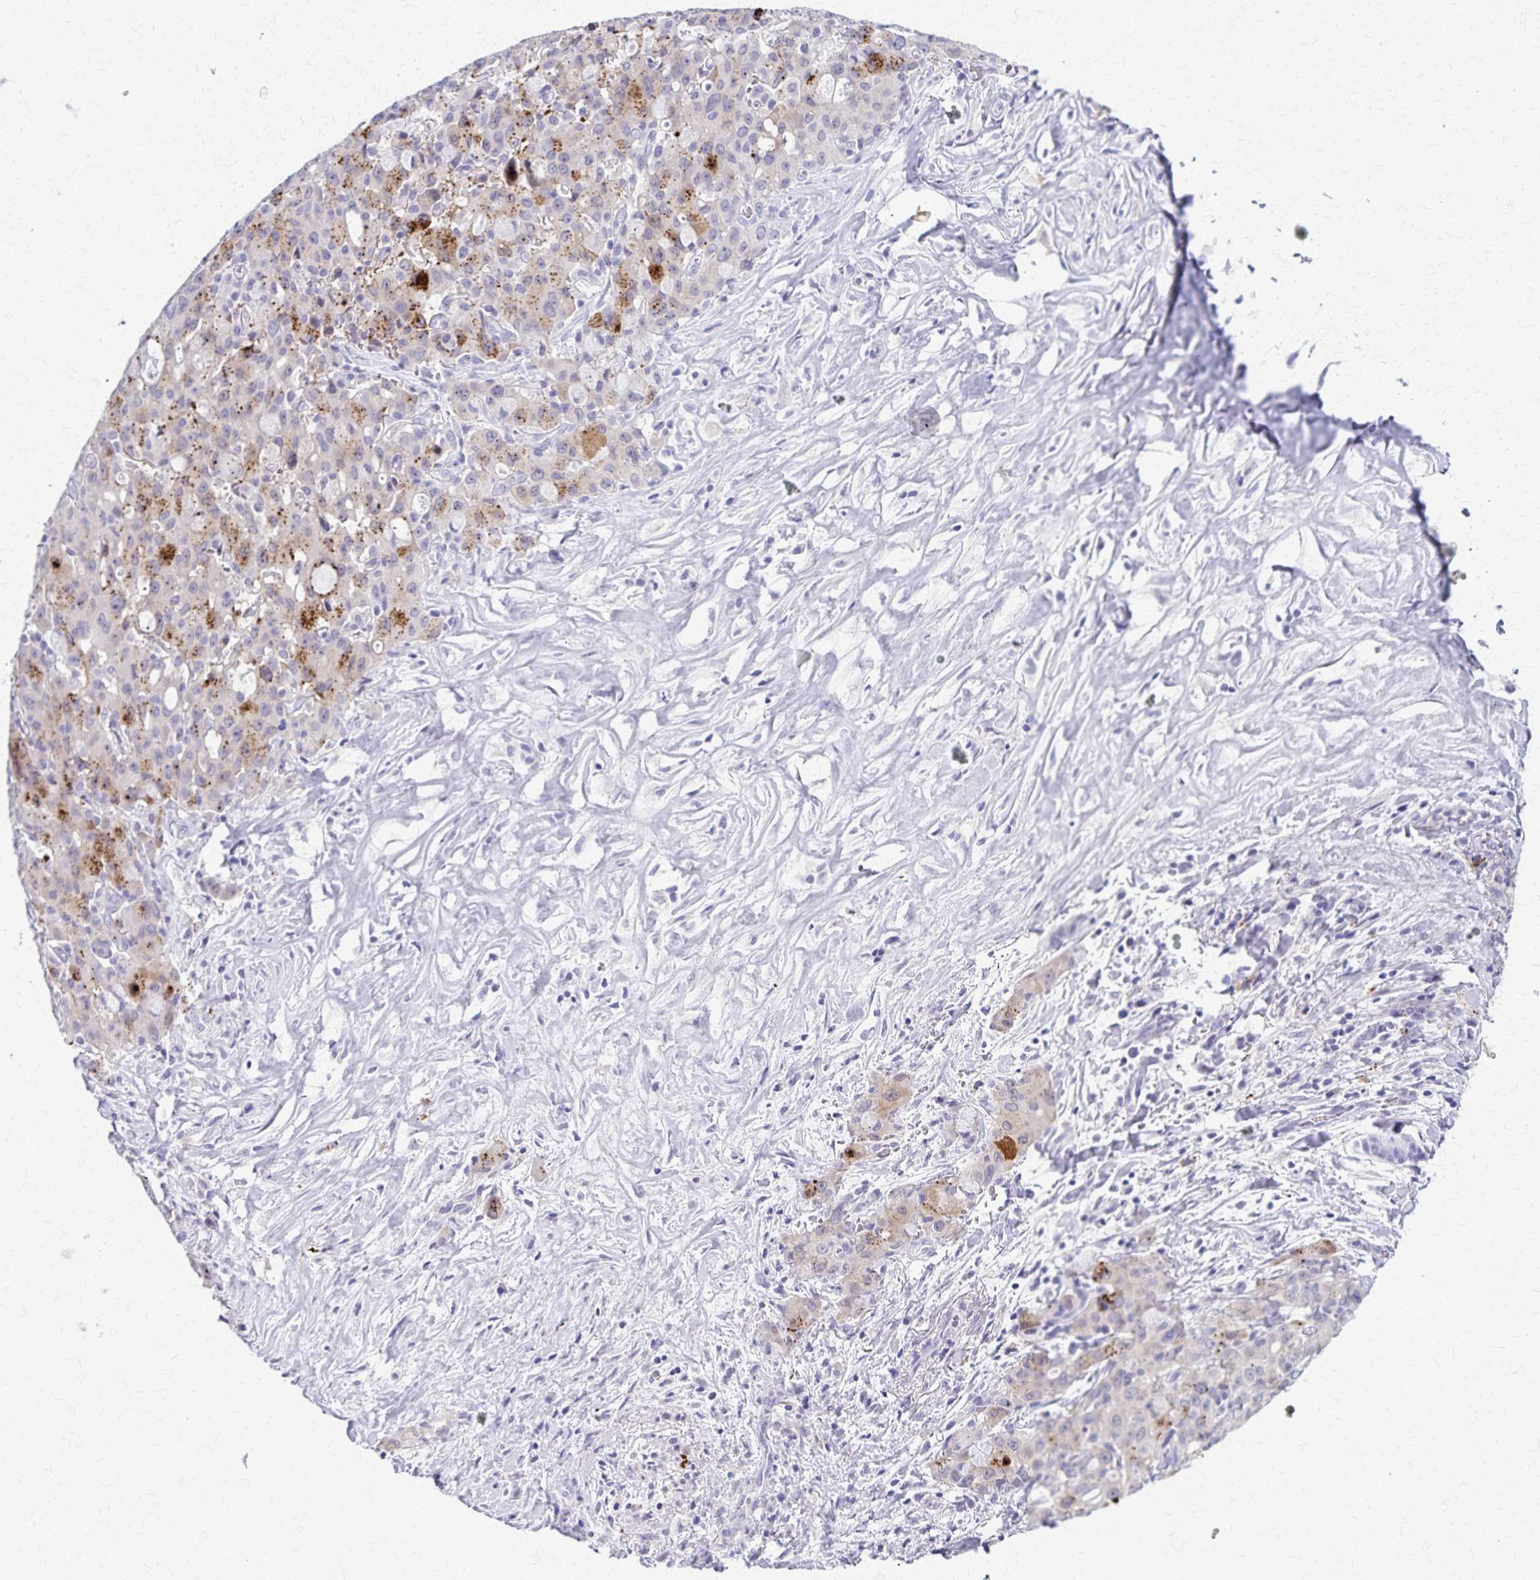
{"staining": {"intensity": "moderate", "quantity": "<25%", "location": "cytoplasmic/membranous"}, "tissue": "lung cancer", "cell_type": "Tumor cells", "image_type": "cancer", "snomed": [{"axis": "morphology", "description": "Adenocarcinoma, NOS"}, {"axis": "topography", "description": "Lung"}], "caption": "High-magnification brightfield microscopy of lung cancer stained with DAB (brown) and counterstained with hematoxylin (blue). tumor cells exhibit moderate cytoplasmic/membranous staining is identified in approximately<25% of cells.", "gene": "TMEM60", "patient": {"sex": "female", "age": 44}}